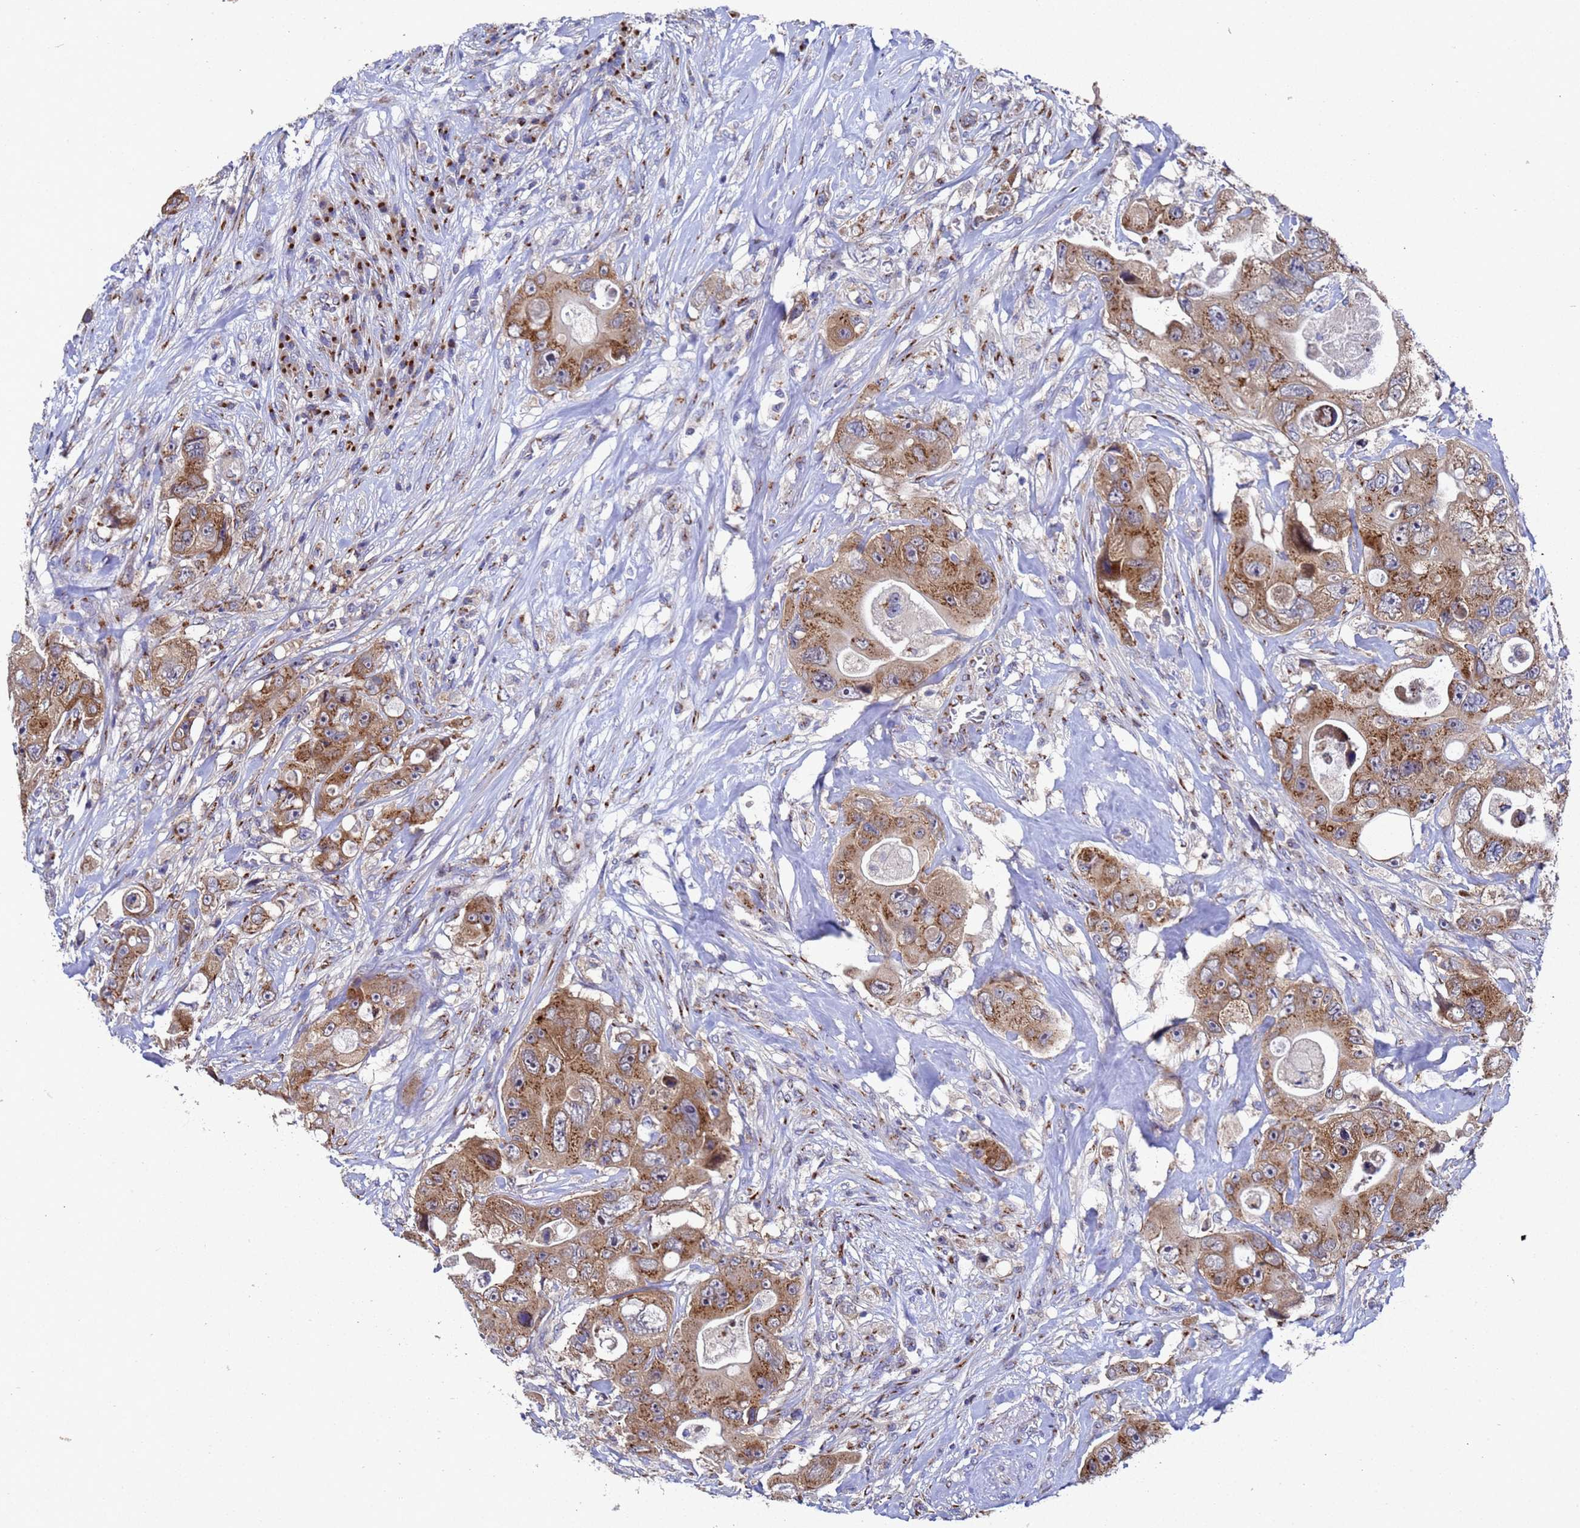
{"staining": {"intensity": "moderate", "quantity": ">75%", "location": "cytoplasmic/membranous"}, "tissue": "colorectal cancer", "cell_type": "Tumor cells", "image_type": "cancer", "snomed": [{"axis": "morphology", "description": "Adenocarcinoma, NOS"}, {"axis": "topography", "description": "Colon"}], "caption": "Immunohistochemistry (IHC) (DAB) staining of human colorectal cancer reveals moderate cytoplasmic/membranous protein staining in about >75% of tumor cells.", "gene": "NSUN6", "patient": {"sex": "female", "age": 46}}